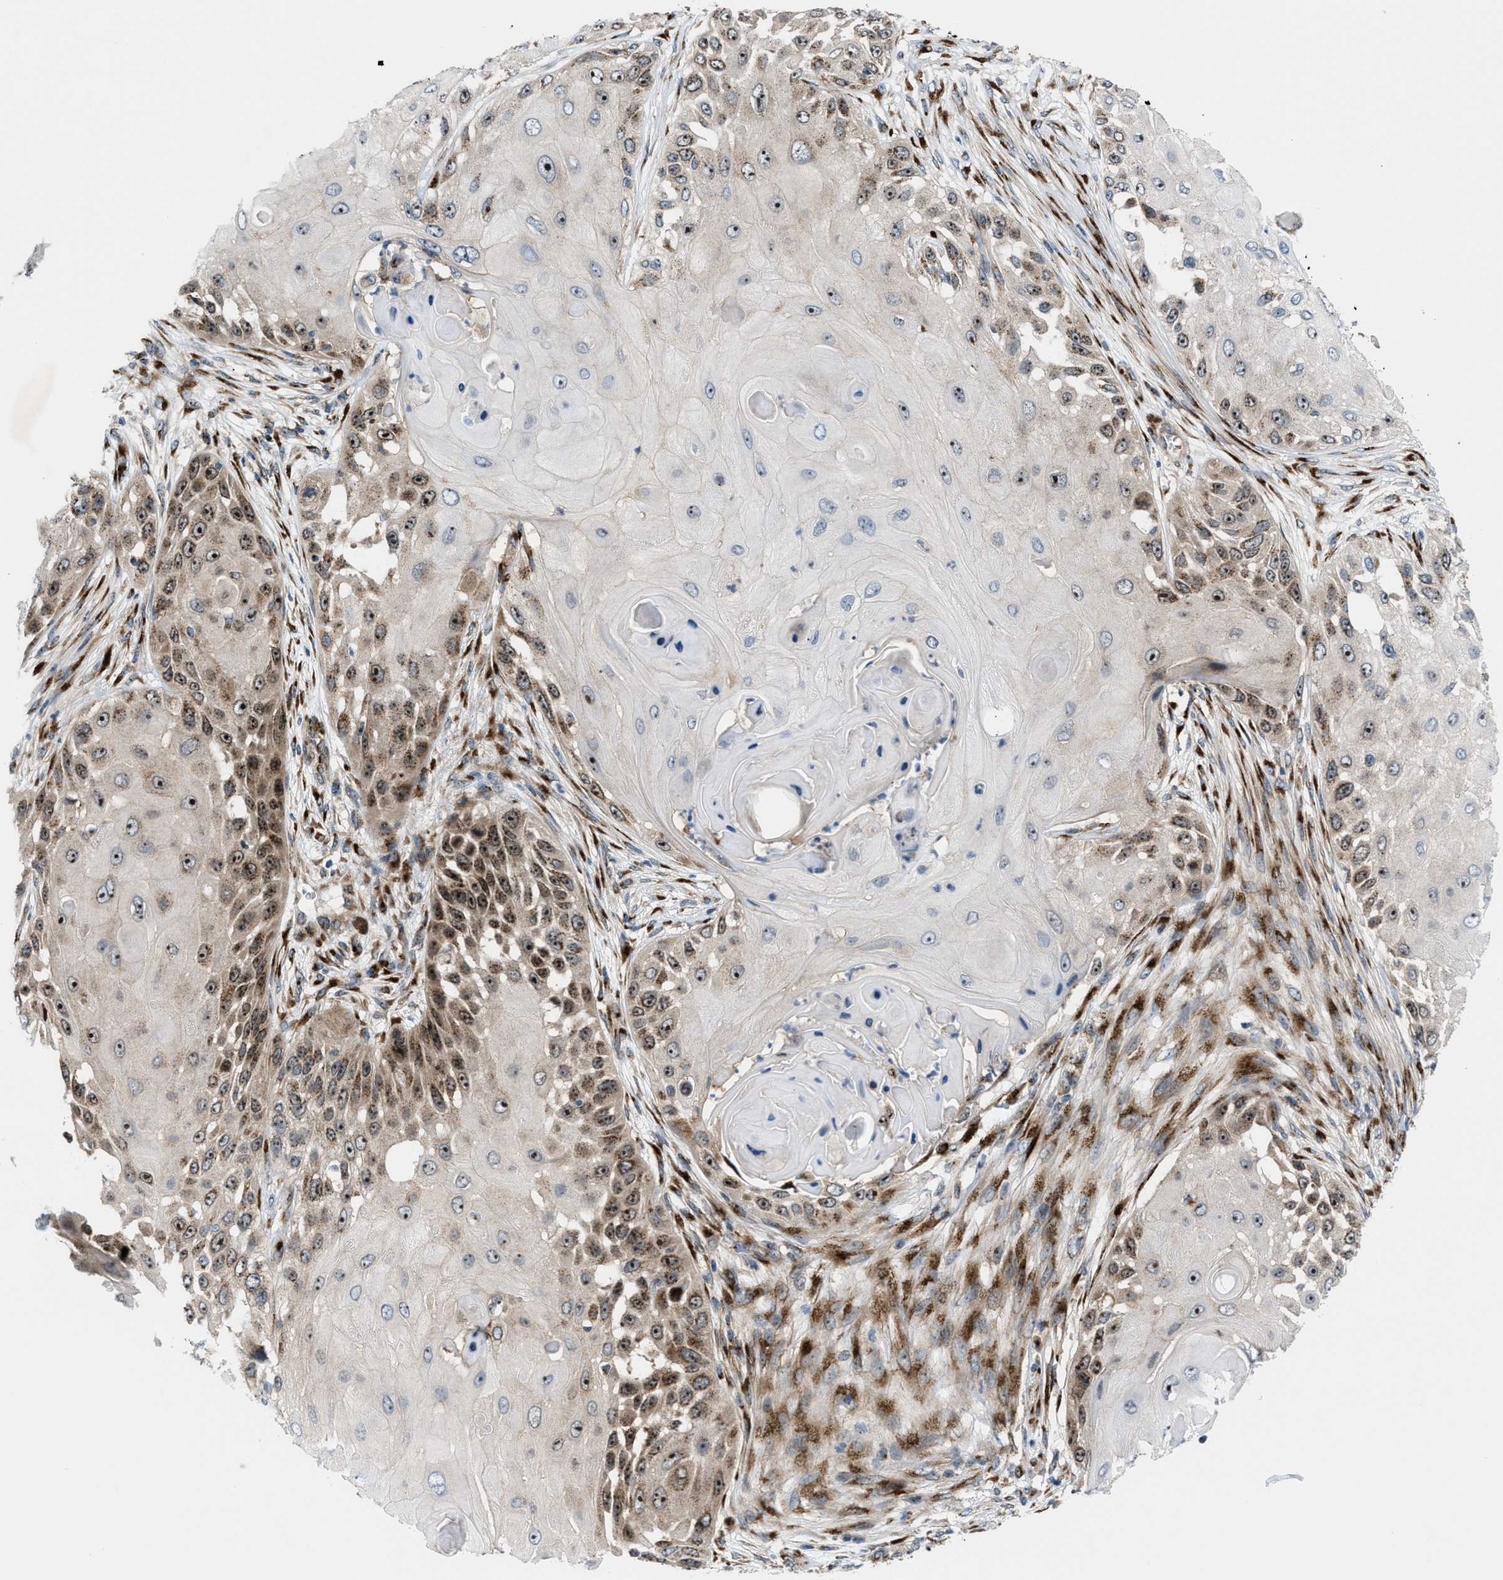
{"staining": {"intensity": "strong", "quantity": ">75%", "location": "cytoplasmic/membranous,nuclear"}, "tissue": "skin cancer", "cell_type": "Tumor cells", "image_type": "cancer", "snomed": [{"axis": "morphology", "description": "Squamous cell carcinoma, NOS"}, {"axis": "topography", "description": "Skin"}], "caption": "Protein staining of skin cancer (squamous cell carcinoma) tissue demonstrates strong cytoplasmic/membranous and nuclear expression in approximately >75% of tumor cells.", "gene": "SLC38A10", "patient": {"sex": "female", "age": 44}}